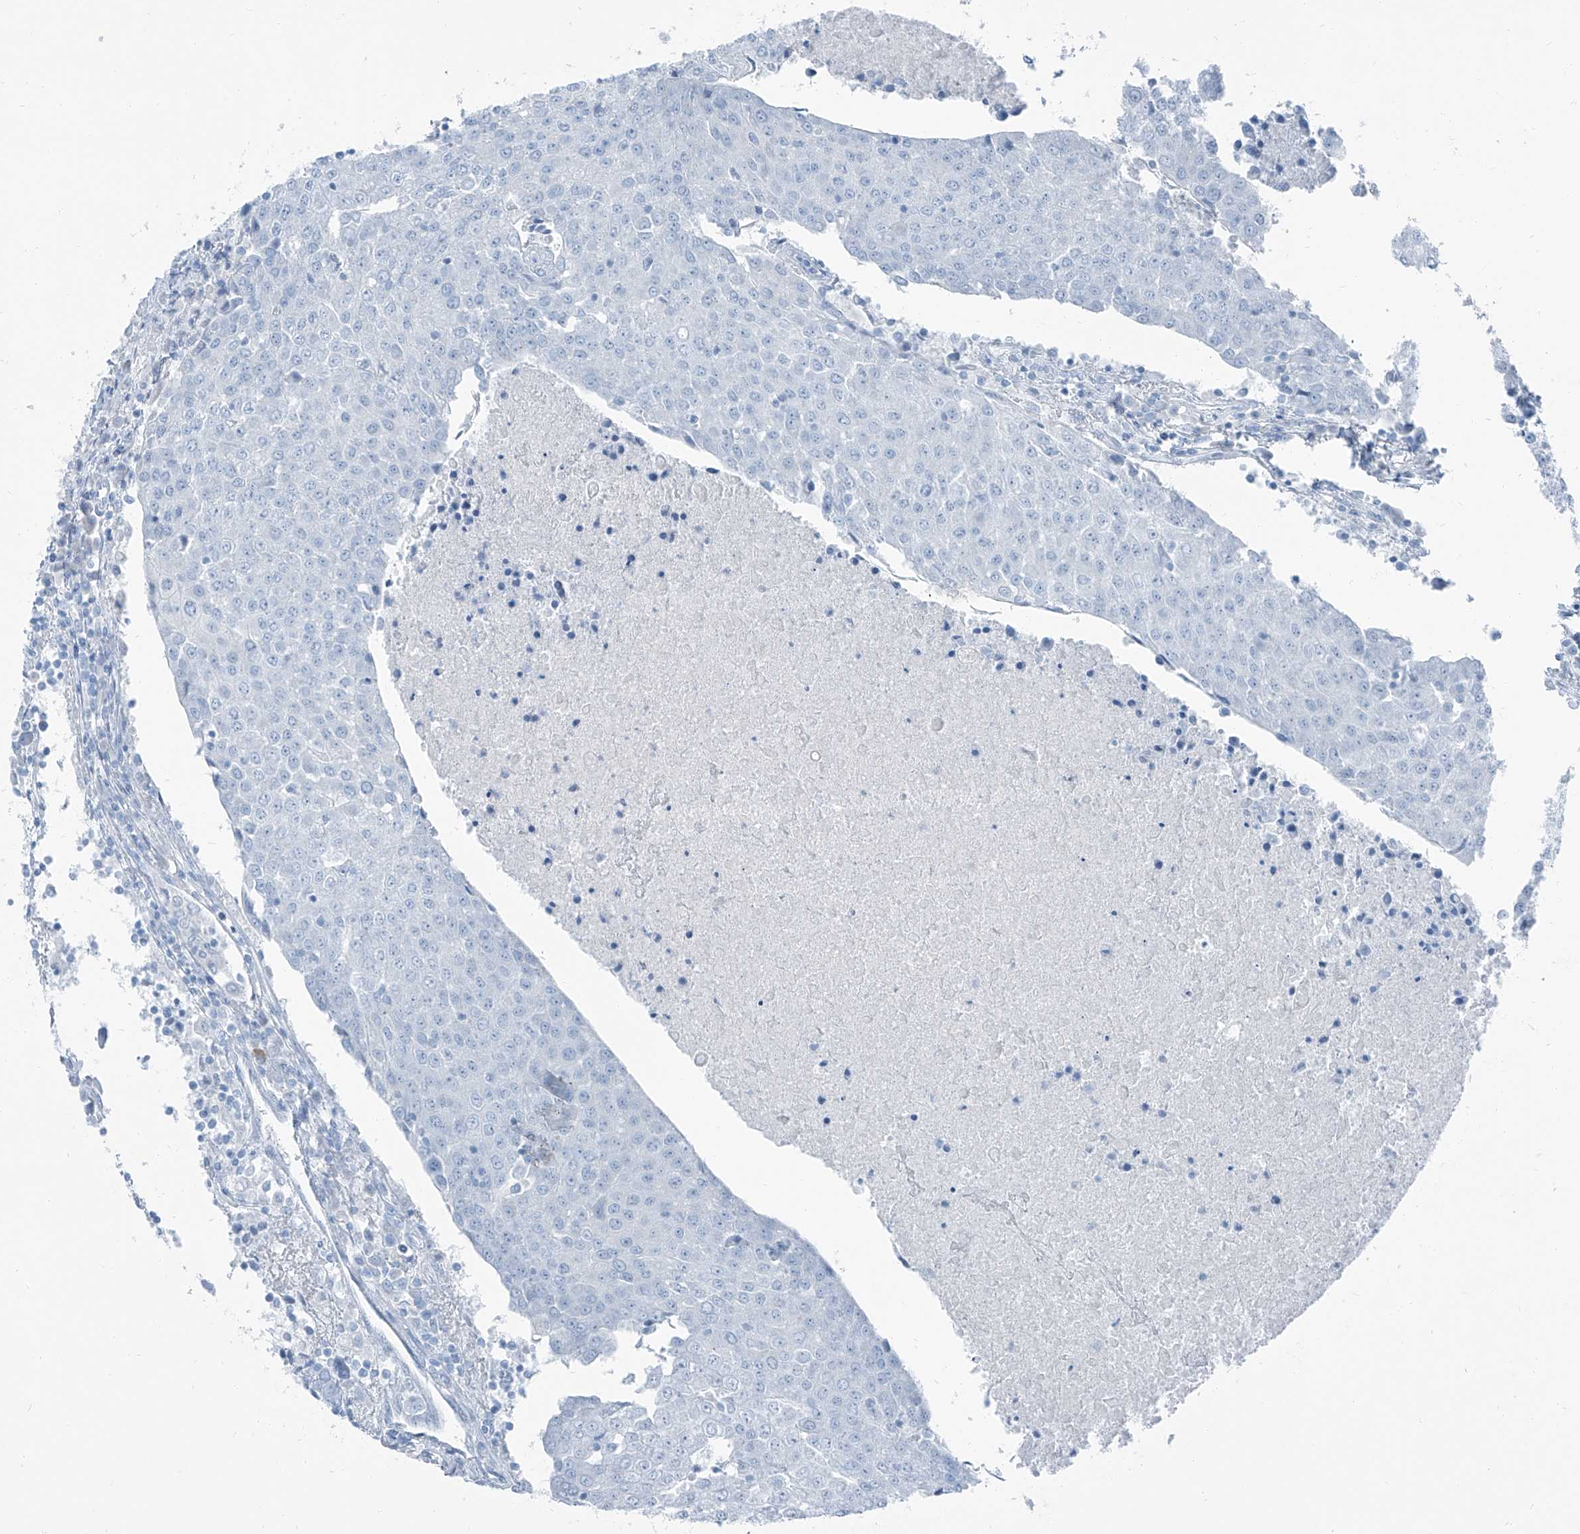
{"staining": {"intensity": "negative", "quantity": "none", "location": "none"}, "tissue": "urothelial cancer", "cell_type": "Tumor cells", "image_type": "cancer", "snomed": [{"axis": "morphology", "description": "Urothelial carcinoma, High grade"}, {"axis": "topography", "description": "Urinary bladder"}], "caption": "Immunohistochemistry photomicrograph of neoplastic tissue: human urothelial cancer stained with DAB (3,3'-diaminobenzidine) shows no significant protein expression in tumor cells.", "gene": "RGN", "patient": {"sex": "female", "age": 85}}